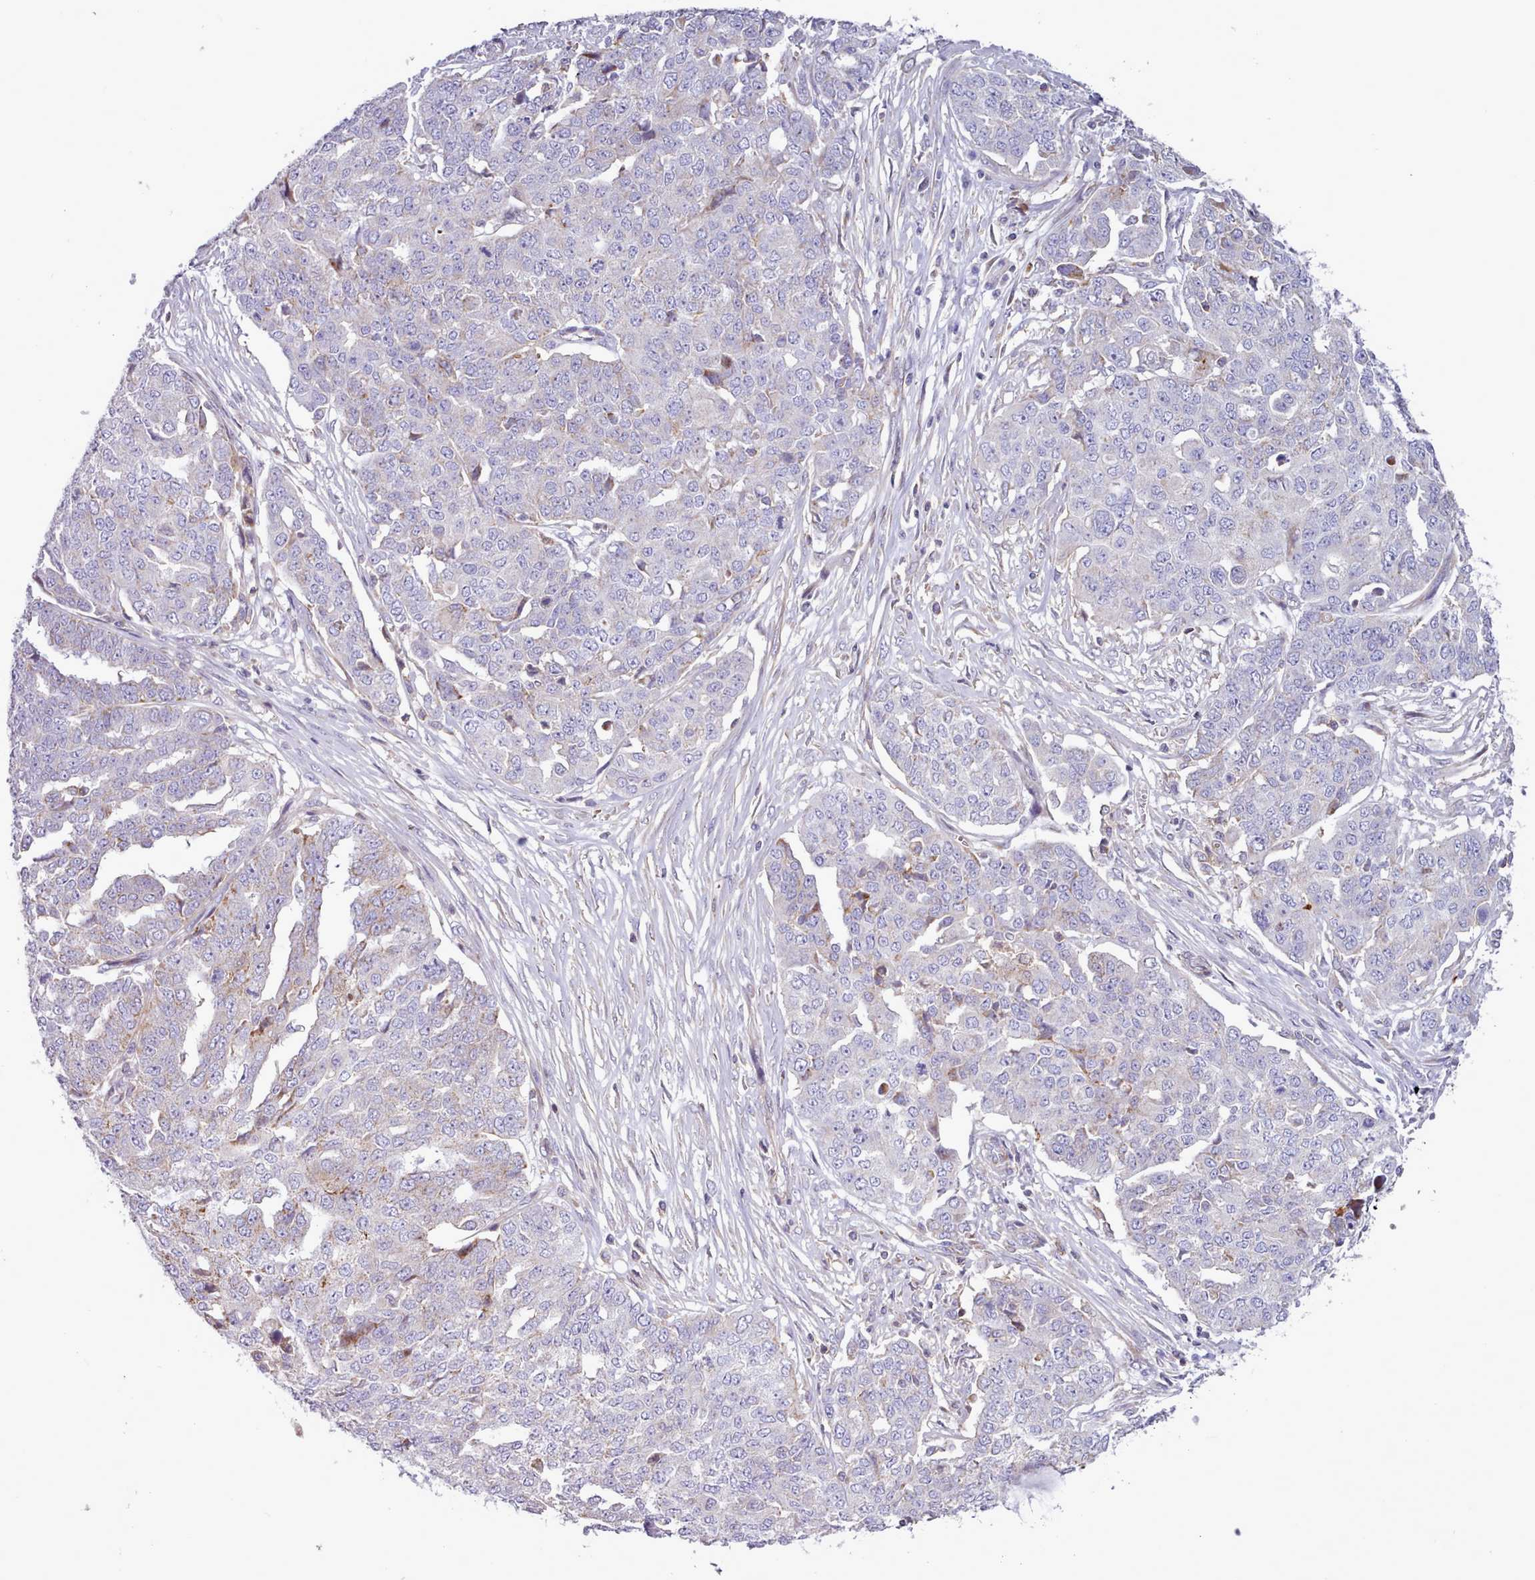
{"staining": {"intensity": "negative", "quantity": "none", "location": "none"}, "tissue": "ovarian cancer", "cell_type": "Tumor cells", "image_type": "cancer", "snomed": [{"axis": "morphology", "description": "Cystadenocarcinoma, serous, NOS"}, {"axis": "topography", "description": "Soft tissue"}, {"axis": "topography", "description": "Ovary"}], "caption": "The immunohistochemistry (IHC) histopathology image has no significant staining in tumor cells of serous cystadenocarcinoma (ovarian) tissue. (Brightfield microscopy of DAB IHC at high magnification).", "gene": "TENT4B", "patient": {"sex": "female", "age": 57}}